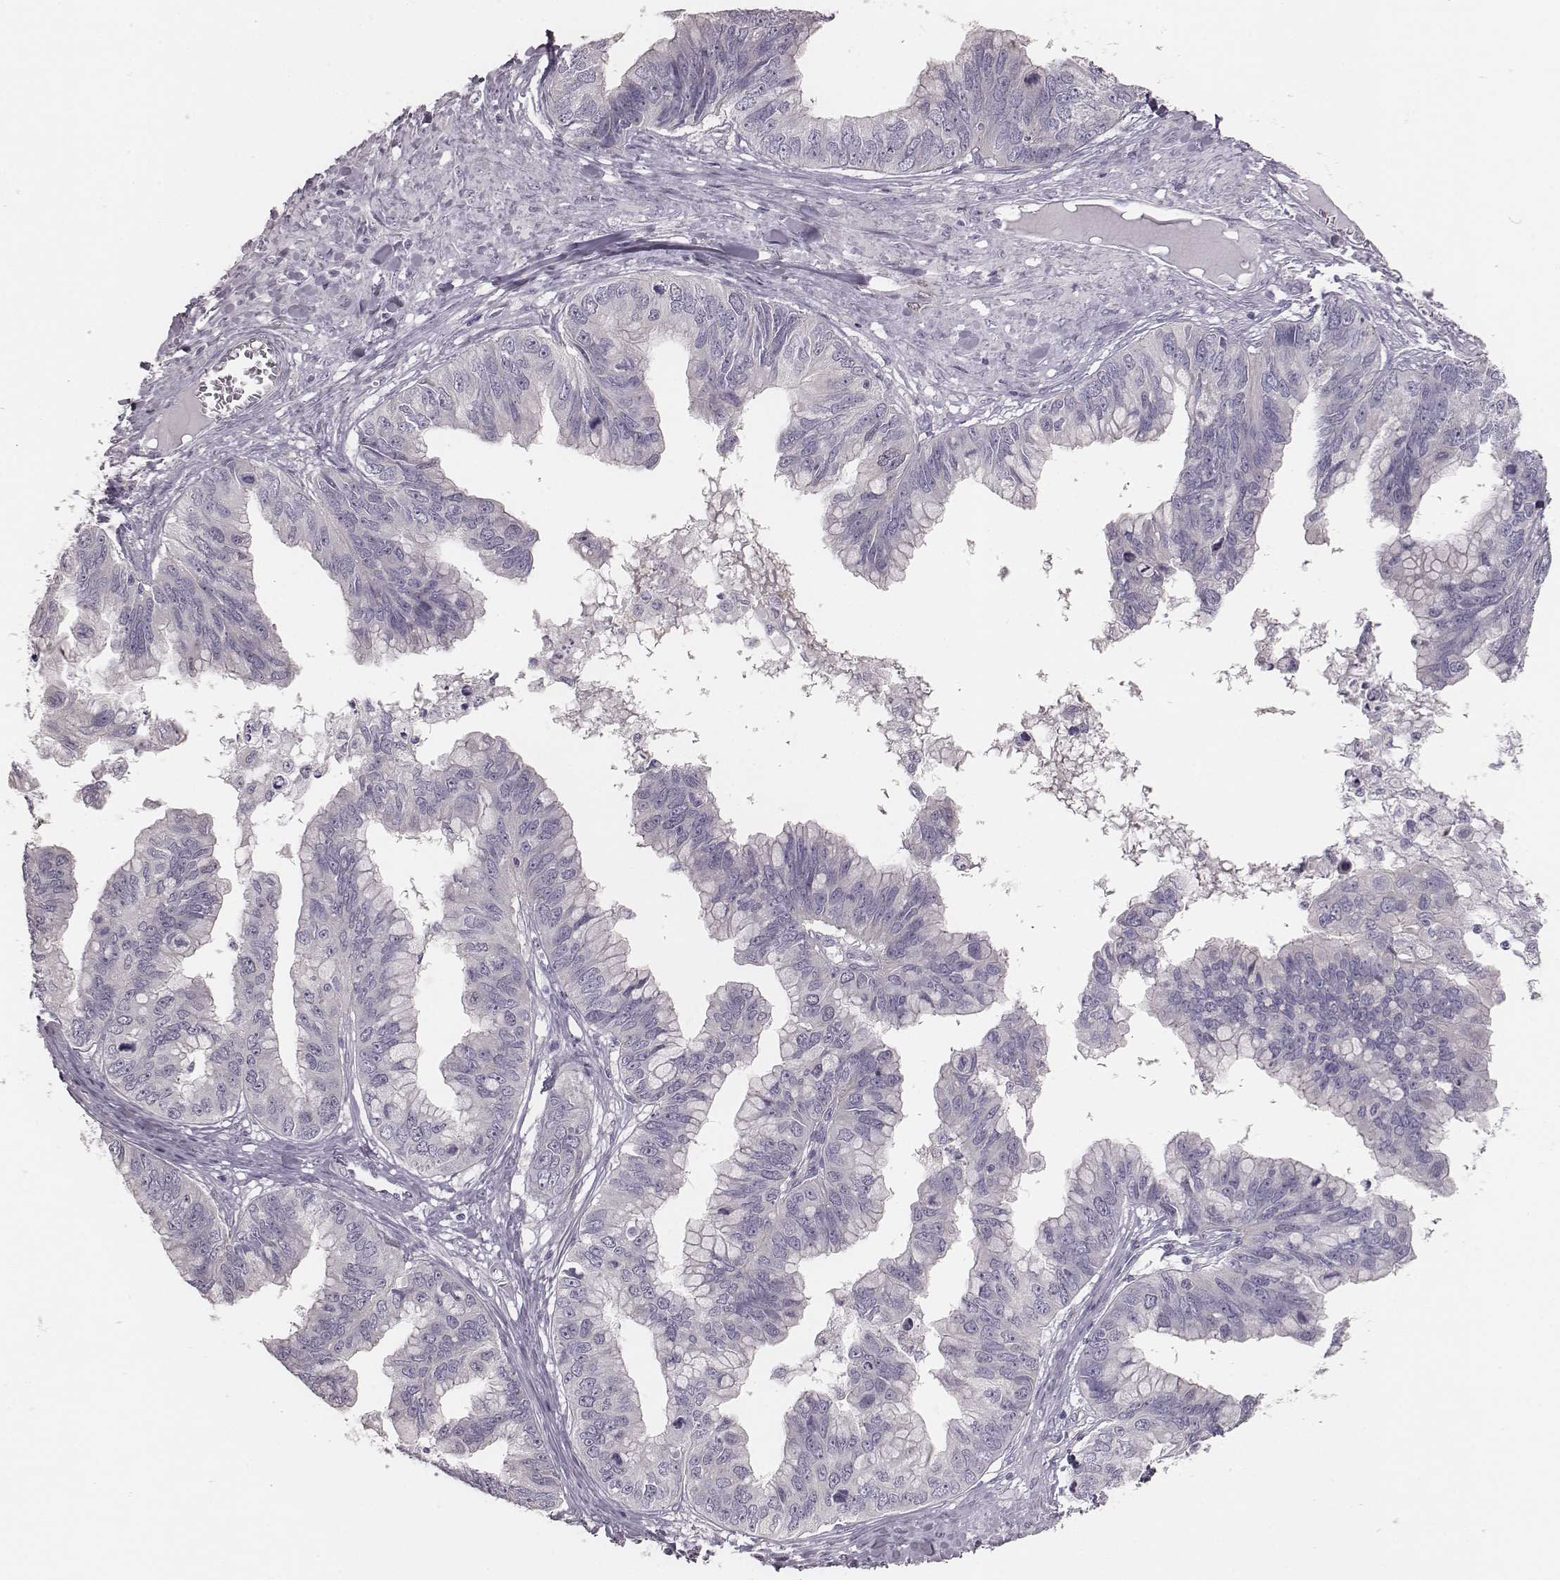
{"staining": {"intensity": "negative", "quantity": "none", "location": "none"}, "tissue": "ovarian cancer", "cell_type": "Tumor cells", "image_type": "cancer", "snomed": [{"axis": "morphology", "description": "Cystadenocarcinoma, mucinous, NOS"}, {"axis": "topography", "description": "Ovary"}], "caption": "The immunohistochemistry image has no significant positivity in tumor cells of mucinous cystadenocarcinoma (ovarian) tissue.", "gene": "PBK", "patient": {"sex": "female", "age": 76}}